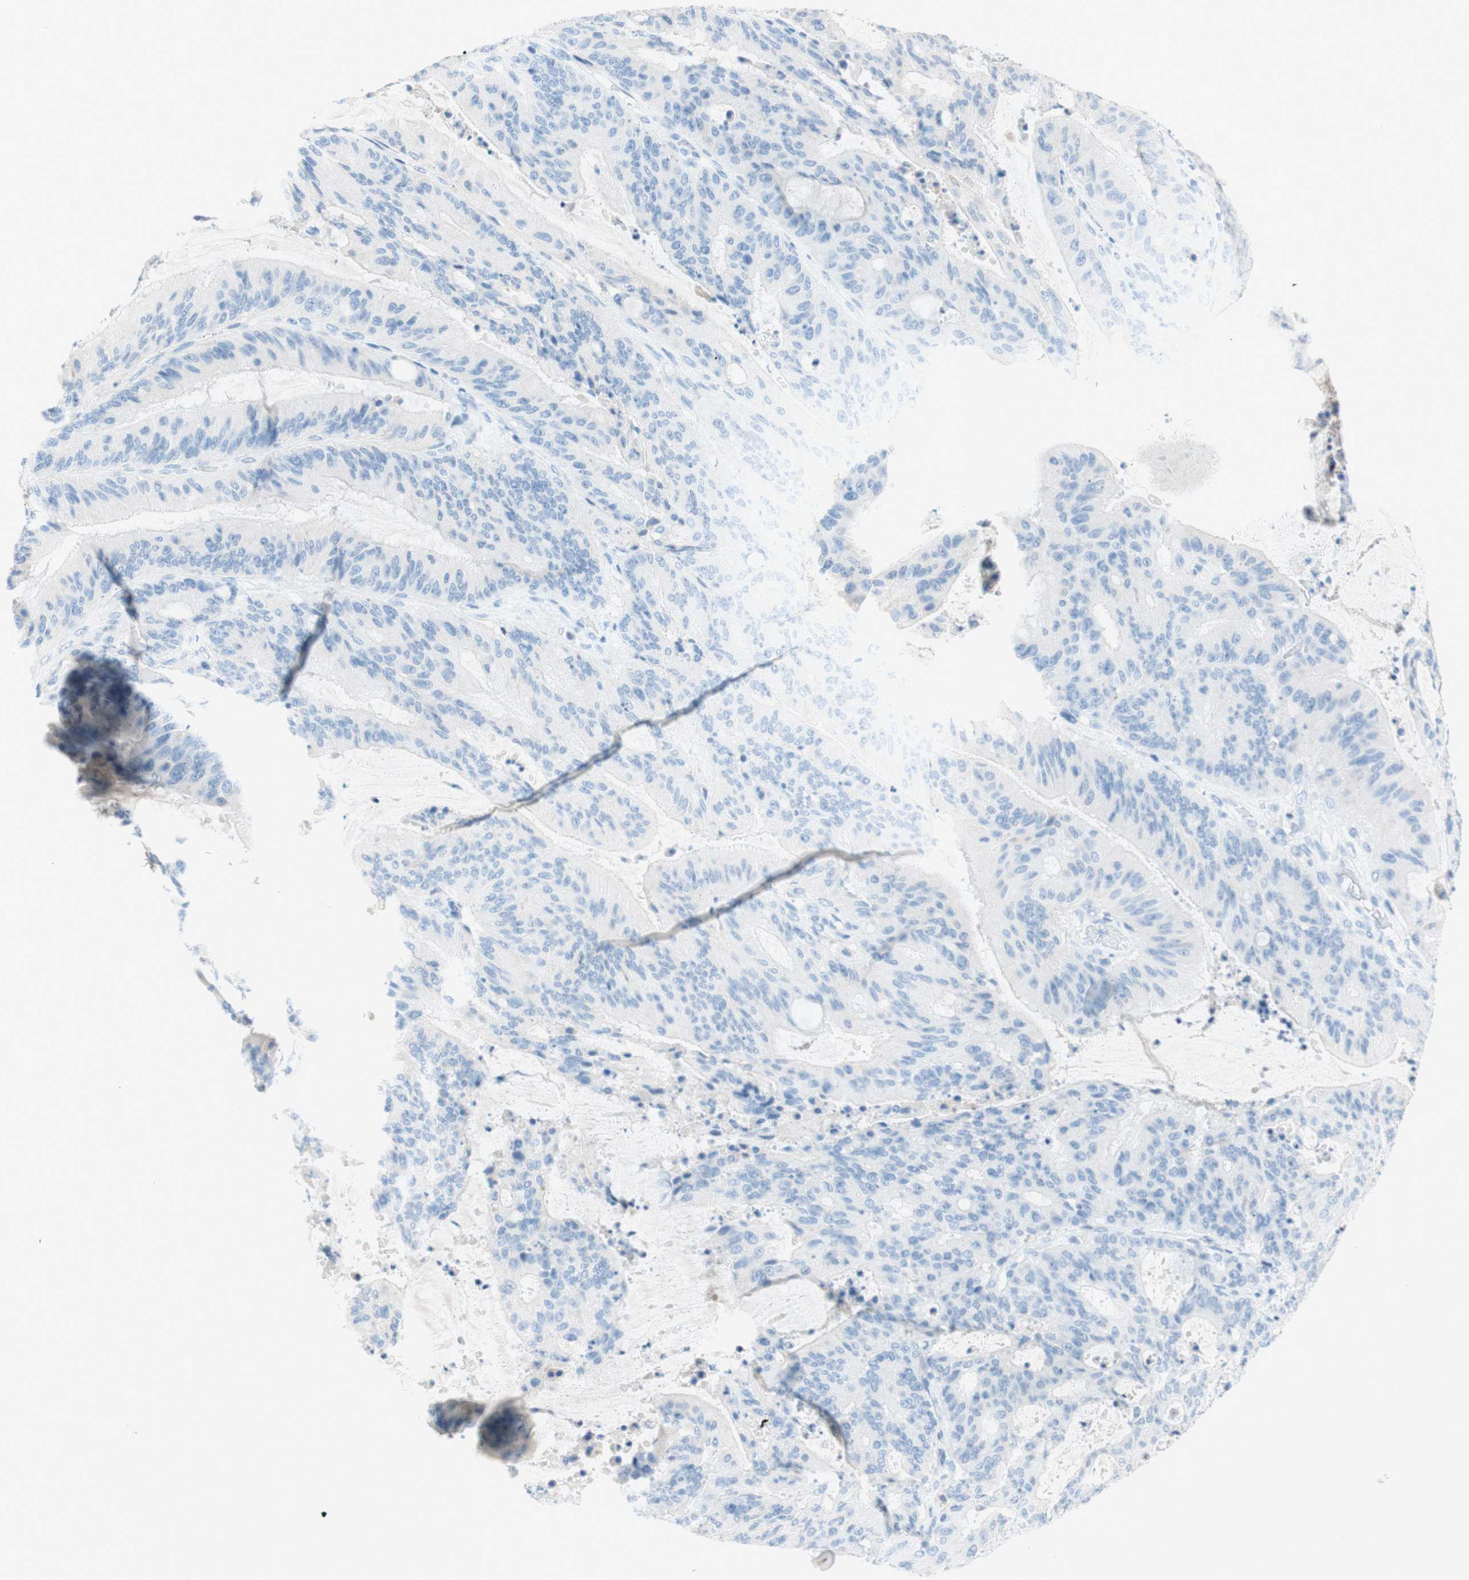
{"staining": {"intensity": "negative", "quantity": "none", "location": "none"}, "tissue": "liver cancer", "cell_type": "Tumor cells", "image_type": "cancer", "snomed": [{"axis": "morphology", "description": "Cholangiocarcinoma"}, {"axis": "topography", "description": "Liver"}], "caption": "Immunohistochemistry of liver cancer shows no positivity in tumor cells.", "gene": "POLR2J3", "patient": {"sex": "female", "age": 73}}